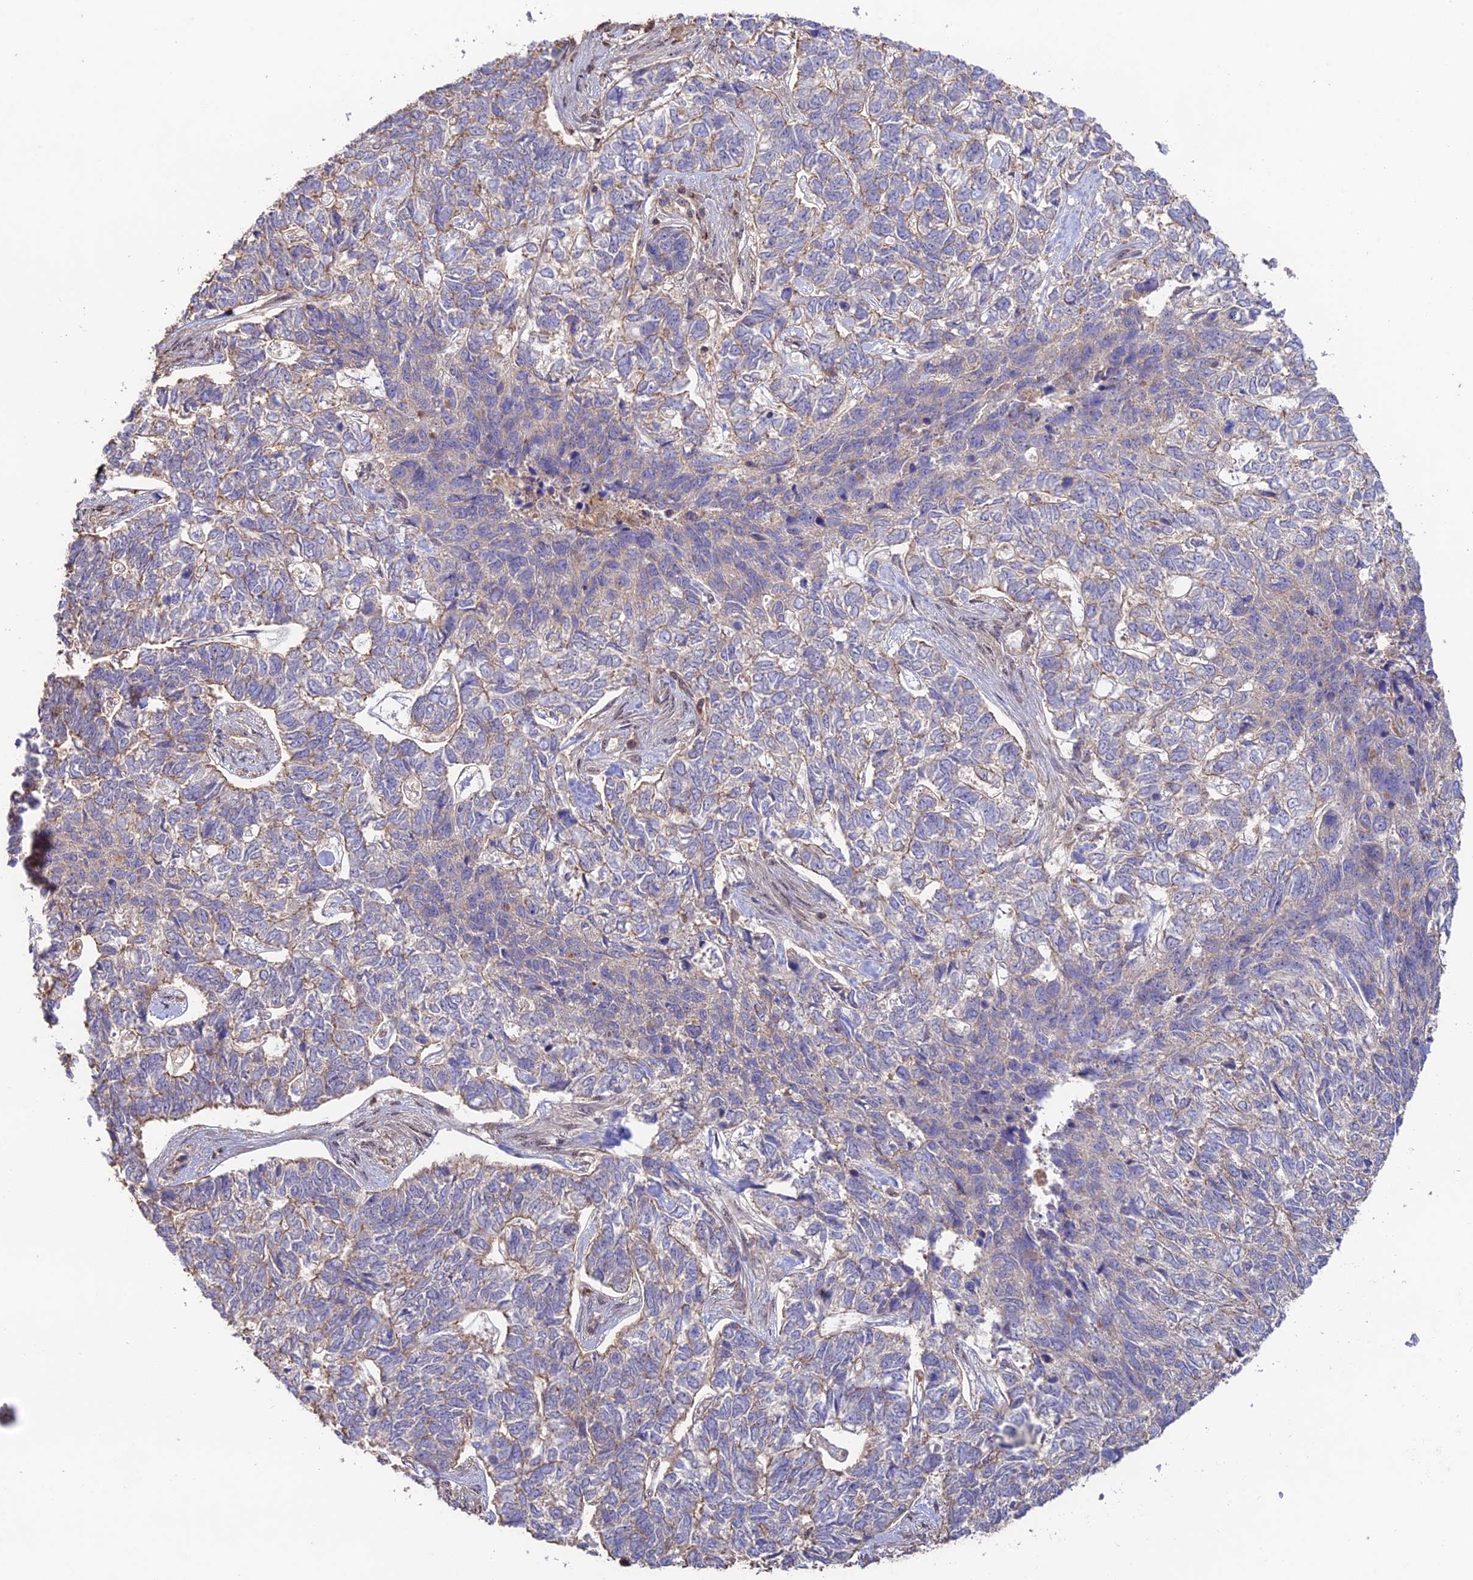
{"staining": {"intensity": "negative", "quantity": "none", "location": "none"}, "tissue": "skin cancer", "cell_type": "Tumor cells", "image_type": "cancer", "snomed": [{"axis": "morphology", "description": "Basal cell carcinoma"}, {"axis": "topography", "description": "Skin"}], "caption": "IHC of skin basal cell carcinoma demonstrates no staining in tumor cells.", "gene": "CLCF1", "patient": {"sex": "female", "age": 65}}